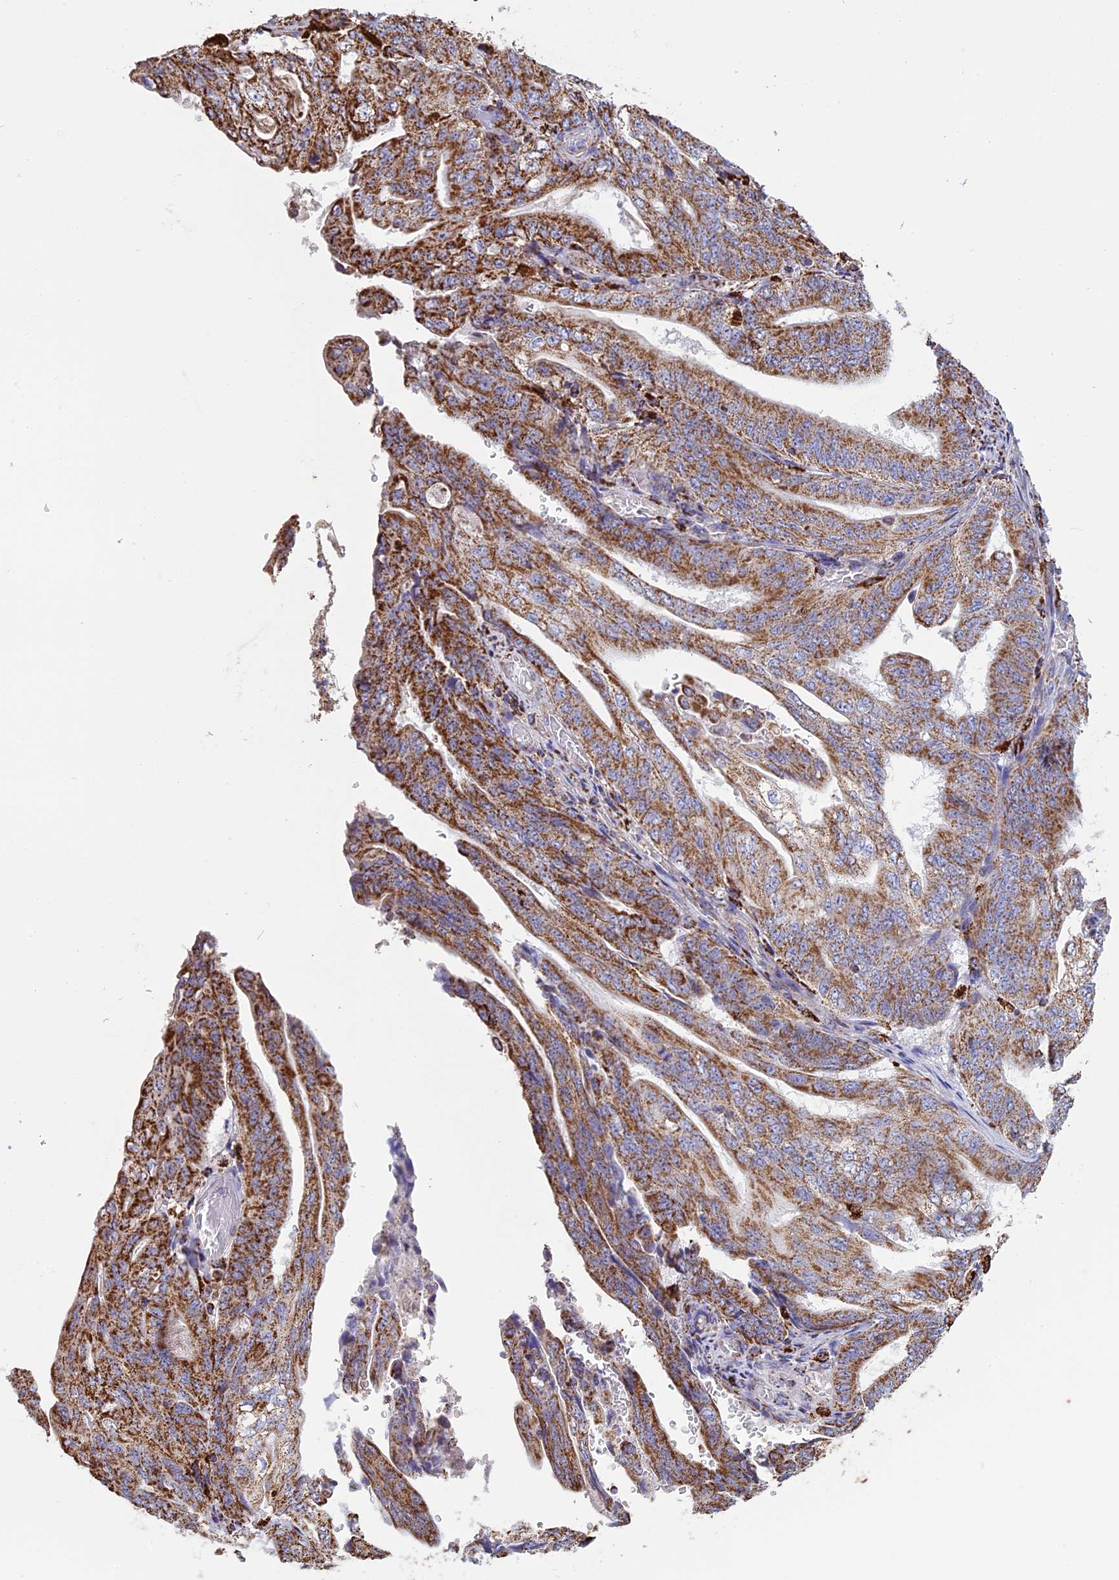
{"staining": {"intensity": "moderate", "quantity": ">75%", "location": "cytoplasmic/membranous"}, "tissue": "stomach cancer", "cell_type": "Tumor cells", "image_type": "cancer", "snomed": [{"axis": "morphology", "description": "Adenocarcinoma, NOS"}, {"axis": "topography", "description": "Stomach"}], "caption": "A brown stain labels moderate cytoplasmic/membranous staining of a protein in human stomach cancer tumor cells. The staining was performed using DAB (3,3'-diaminobenzidine), with brown indicating positive protein expression. Nuclei are stained blue with hematoxylin.", "gene": "KCNG1", "patient": {"sex": "female", "age": 73}}